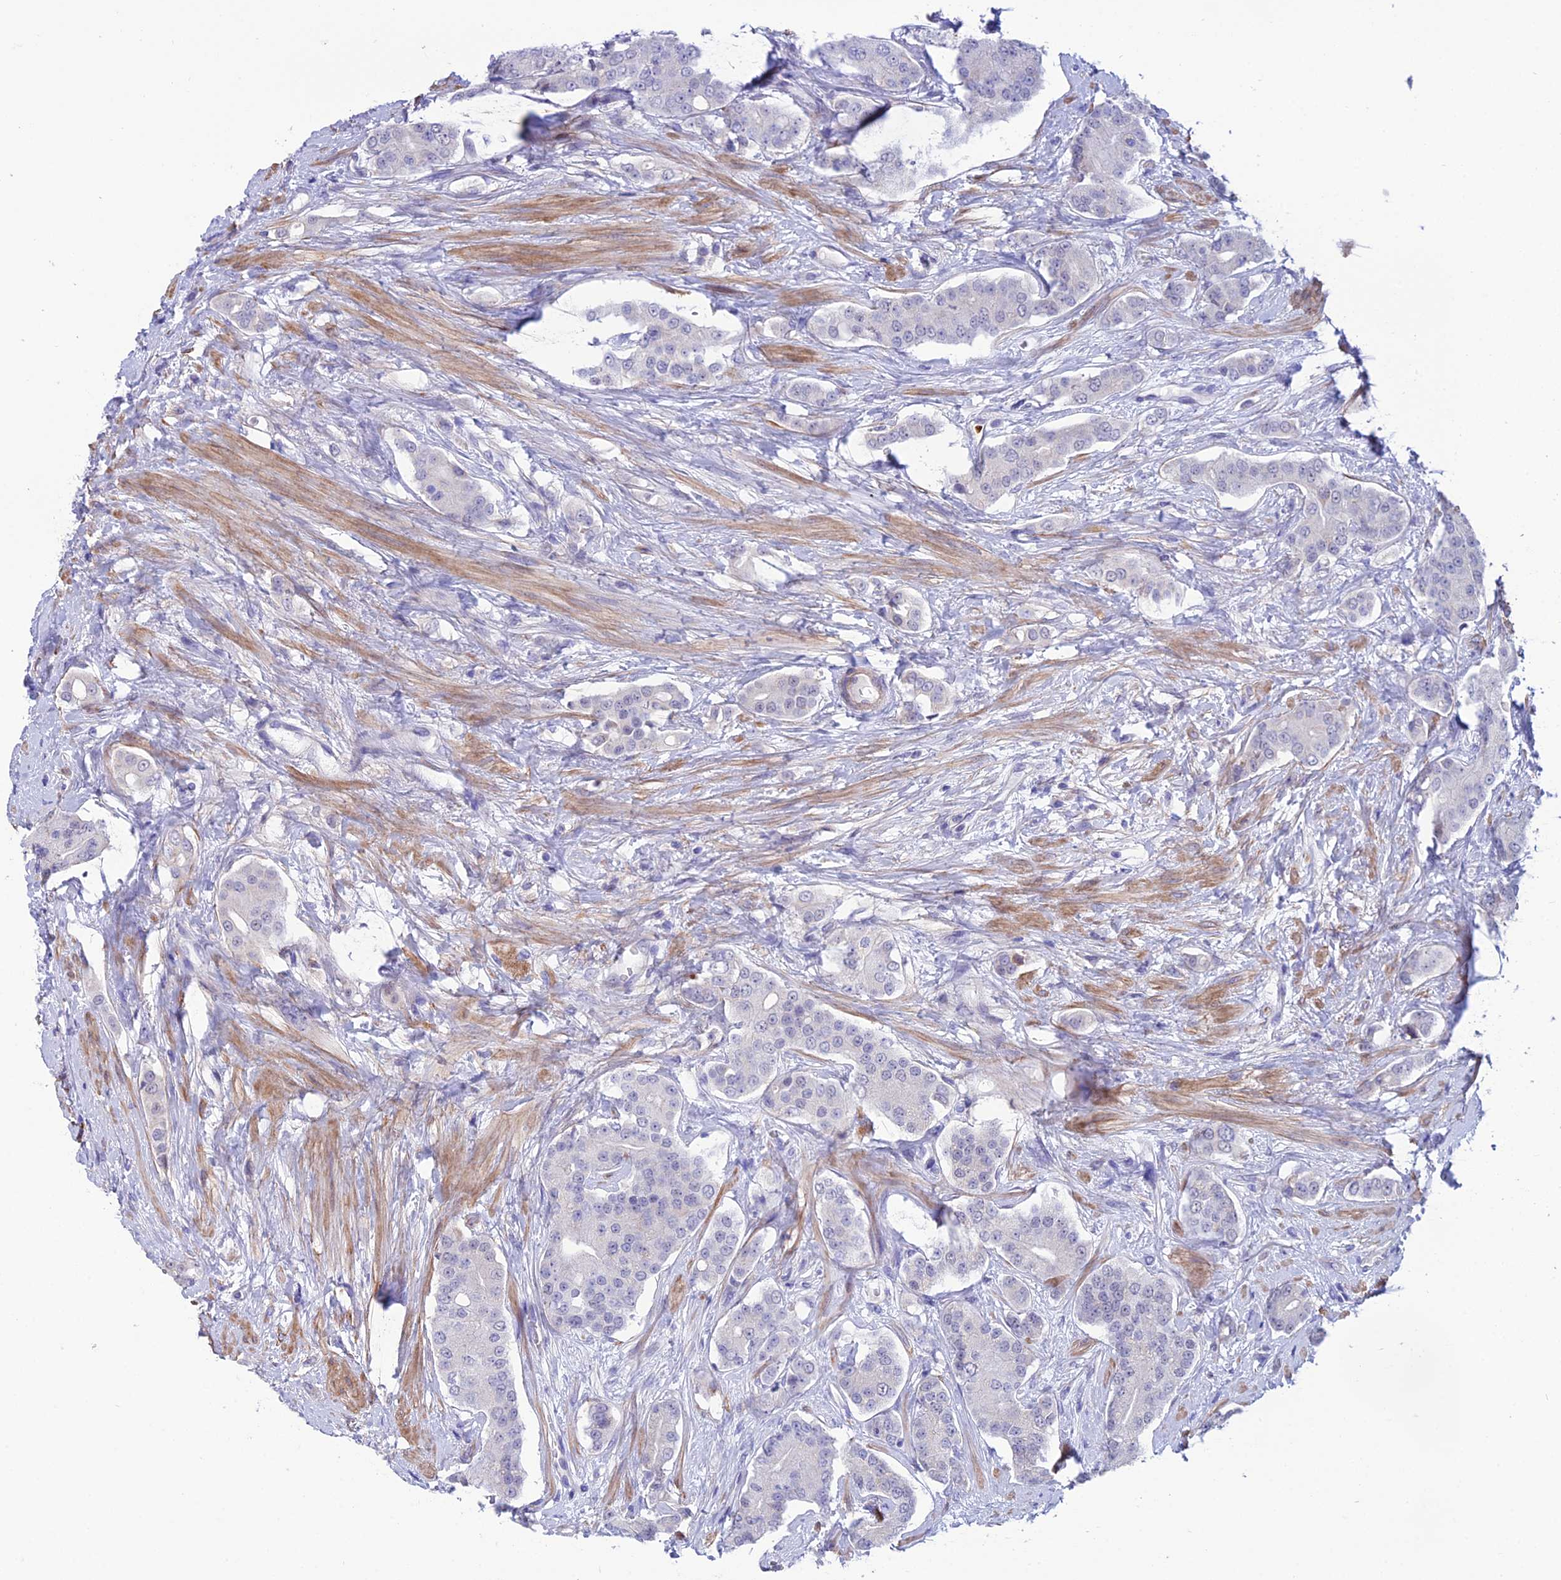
{"staining": {"intensity": "negative", "quantity": "none", "location": "none"}, "tissue": "prostate cancer", "cell_type": "Tumor cells", "image_type": "cancer", "snomed": [{"axis": "morphology", "description": "Adenocarcinoma, High grade"}, {"axis": "topography", "description": "Prostate"}], "caption": "IHC photomicrograph of human prostate cancer (high-grade adenocarcinoma) stained for a protein (brown), which displays no staining in tumor cells.", "gene": "COL6A6", "patient": {"sex": "male", "age": 71}}